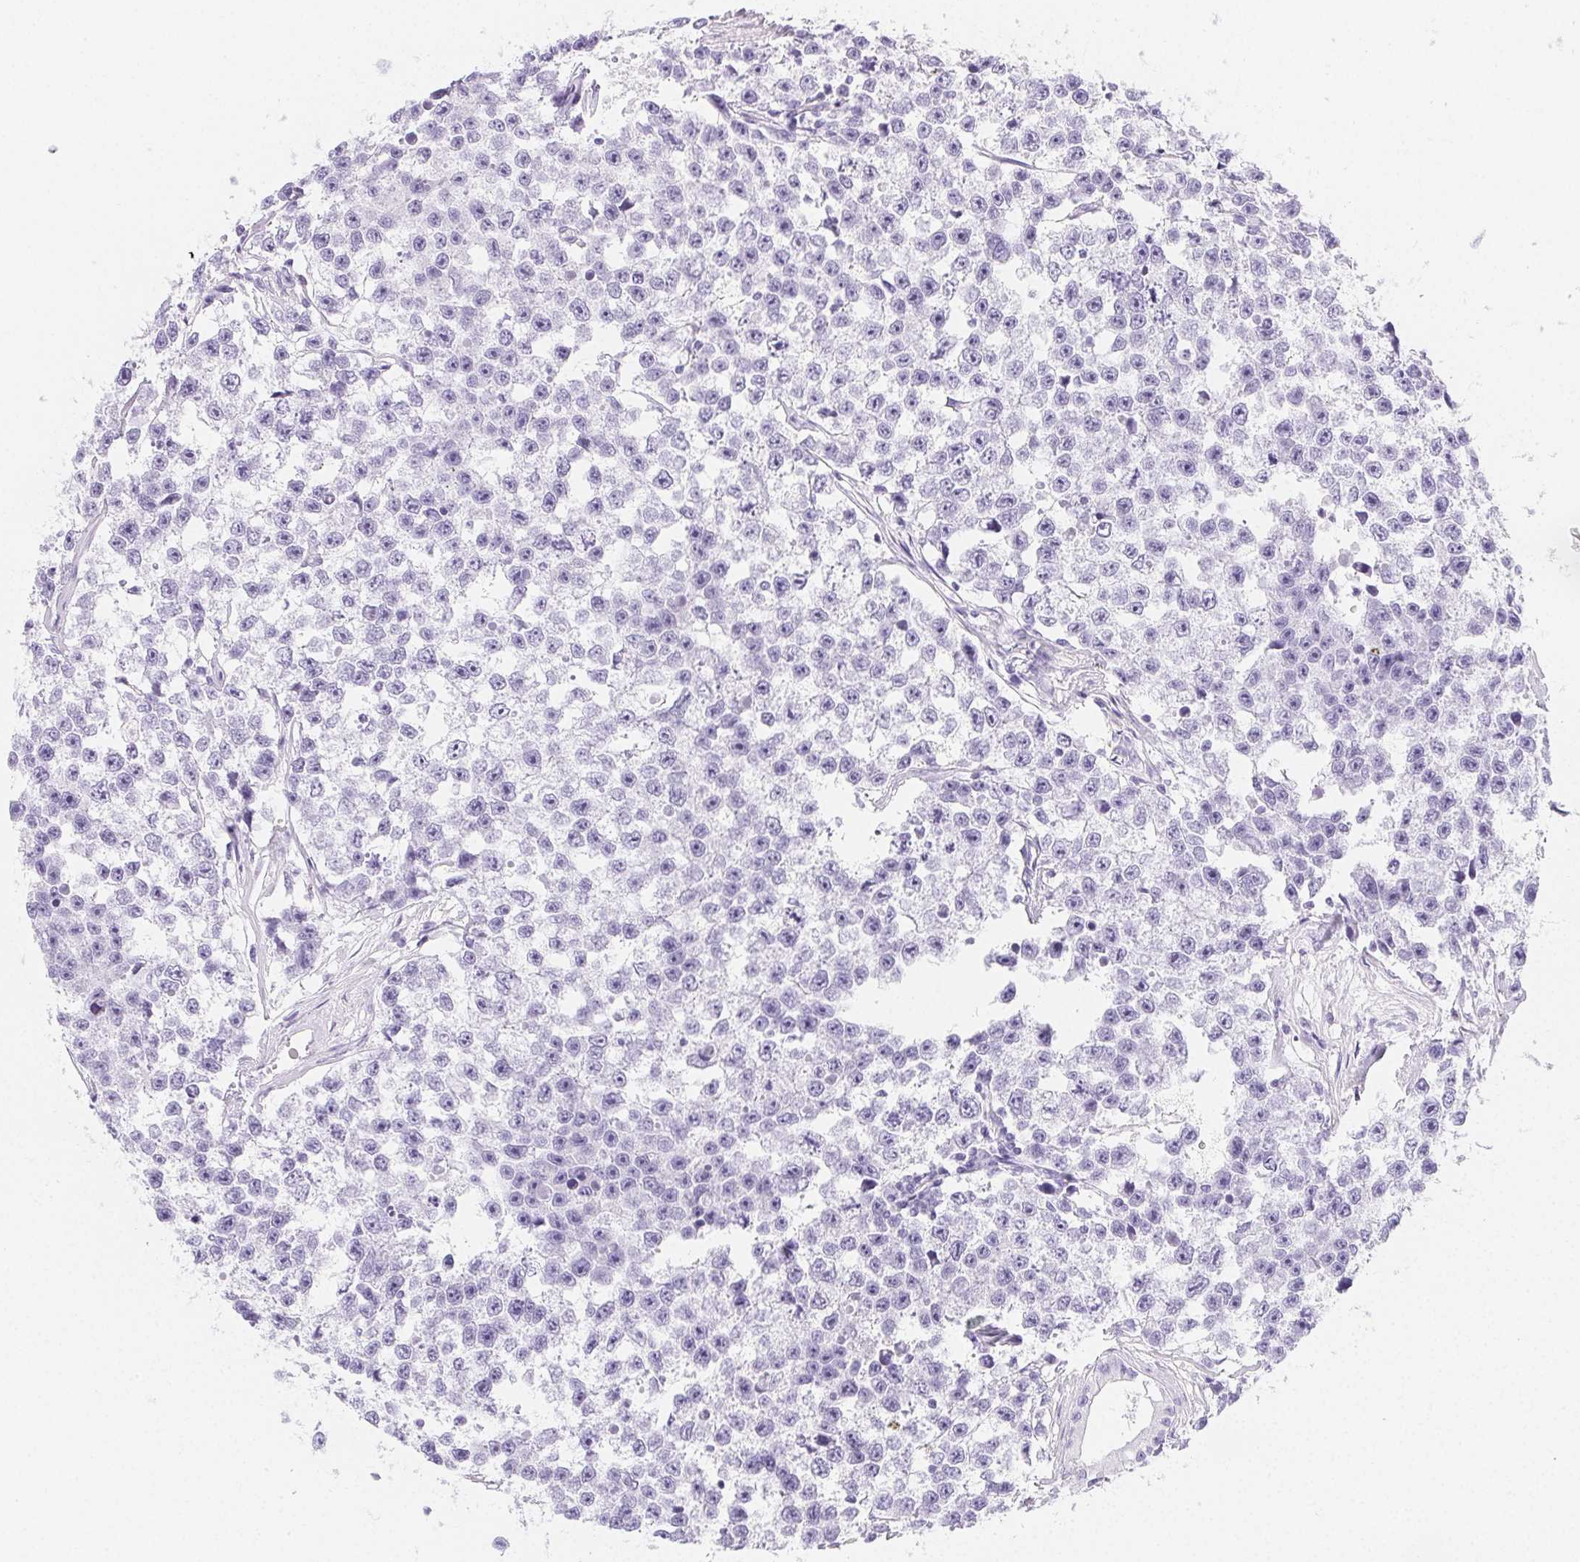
{"staining": {"intensity": "negative", "quantity": "none", "location": "none"}, "tissue": "testis cancer", "cell_type": "Tumor cells", "image_type": "cancer", "snomed": [{"axis": "morphology", "description": "Seminoma, NOS"}, {"axis": "topography", "description": "Testis"}], "caption": "Testis cancer (seminoma) was stained to show a protein in brown. There is no significant expression in tumor cells.", "gene": "HRC", "patient": {"sex": "male", "age": 26}}